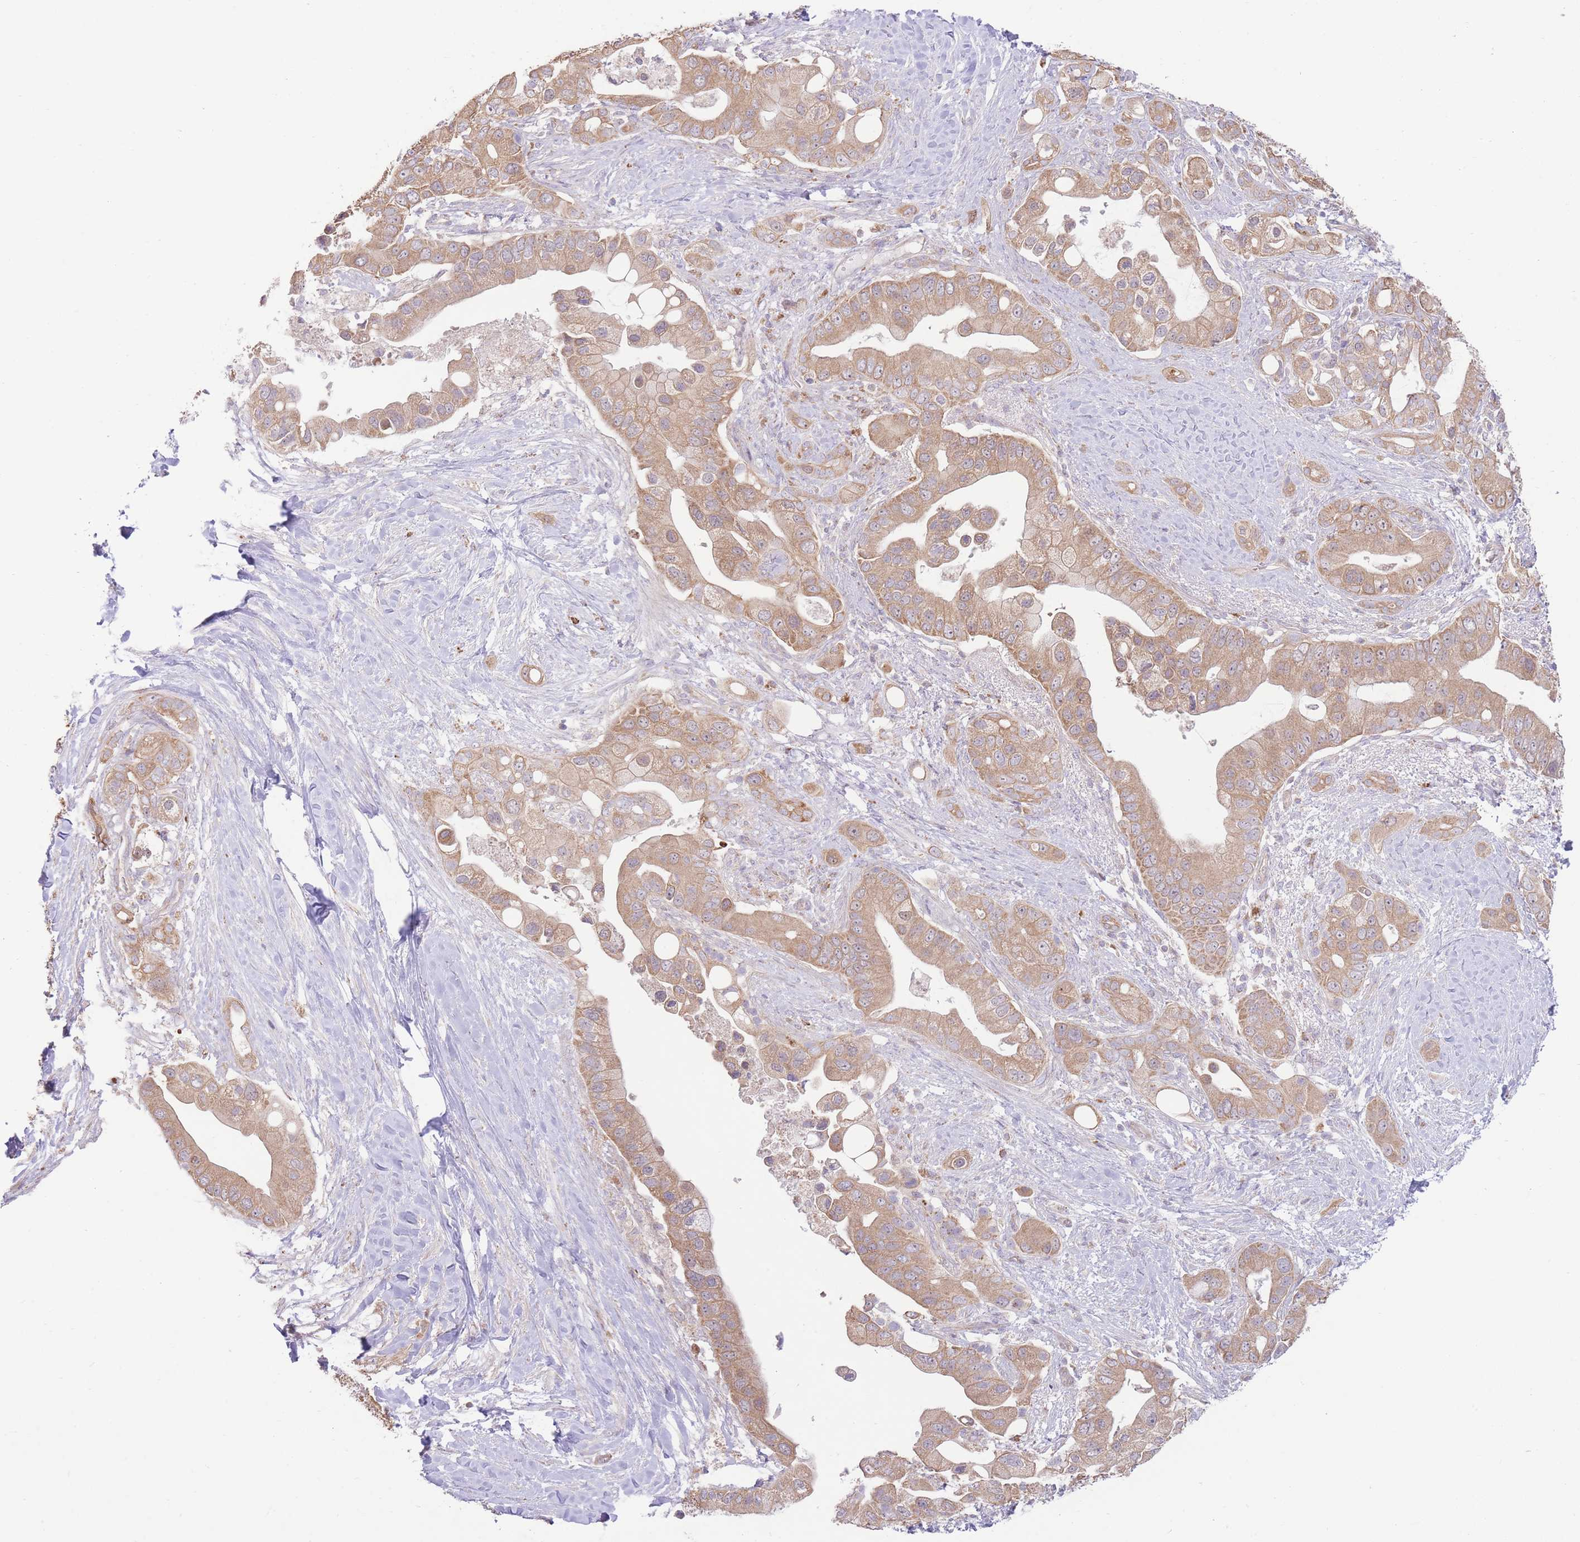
{"staining": {"intensity": "moderate", "quantity": ">75%", "location": "cytoplasmic/membranous"}, "tissue": "pancreatic cancer", "cell_type": "Tumor cells", "image_type": "cancer", "snomed": [{"axis": "morphology", "description": "Adenocarcinoma, NOS"}, {"axis": "topography", "description": "Pancreas"}], "caption": "Pancreatic adenocarcinoma stained with a protein marker demonstrates moderate staining in tumor cells.", "gene": "BOLA2B", "patient": {"sex": "male", "age": 57}}